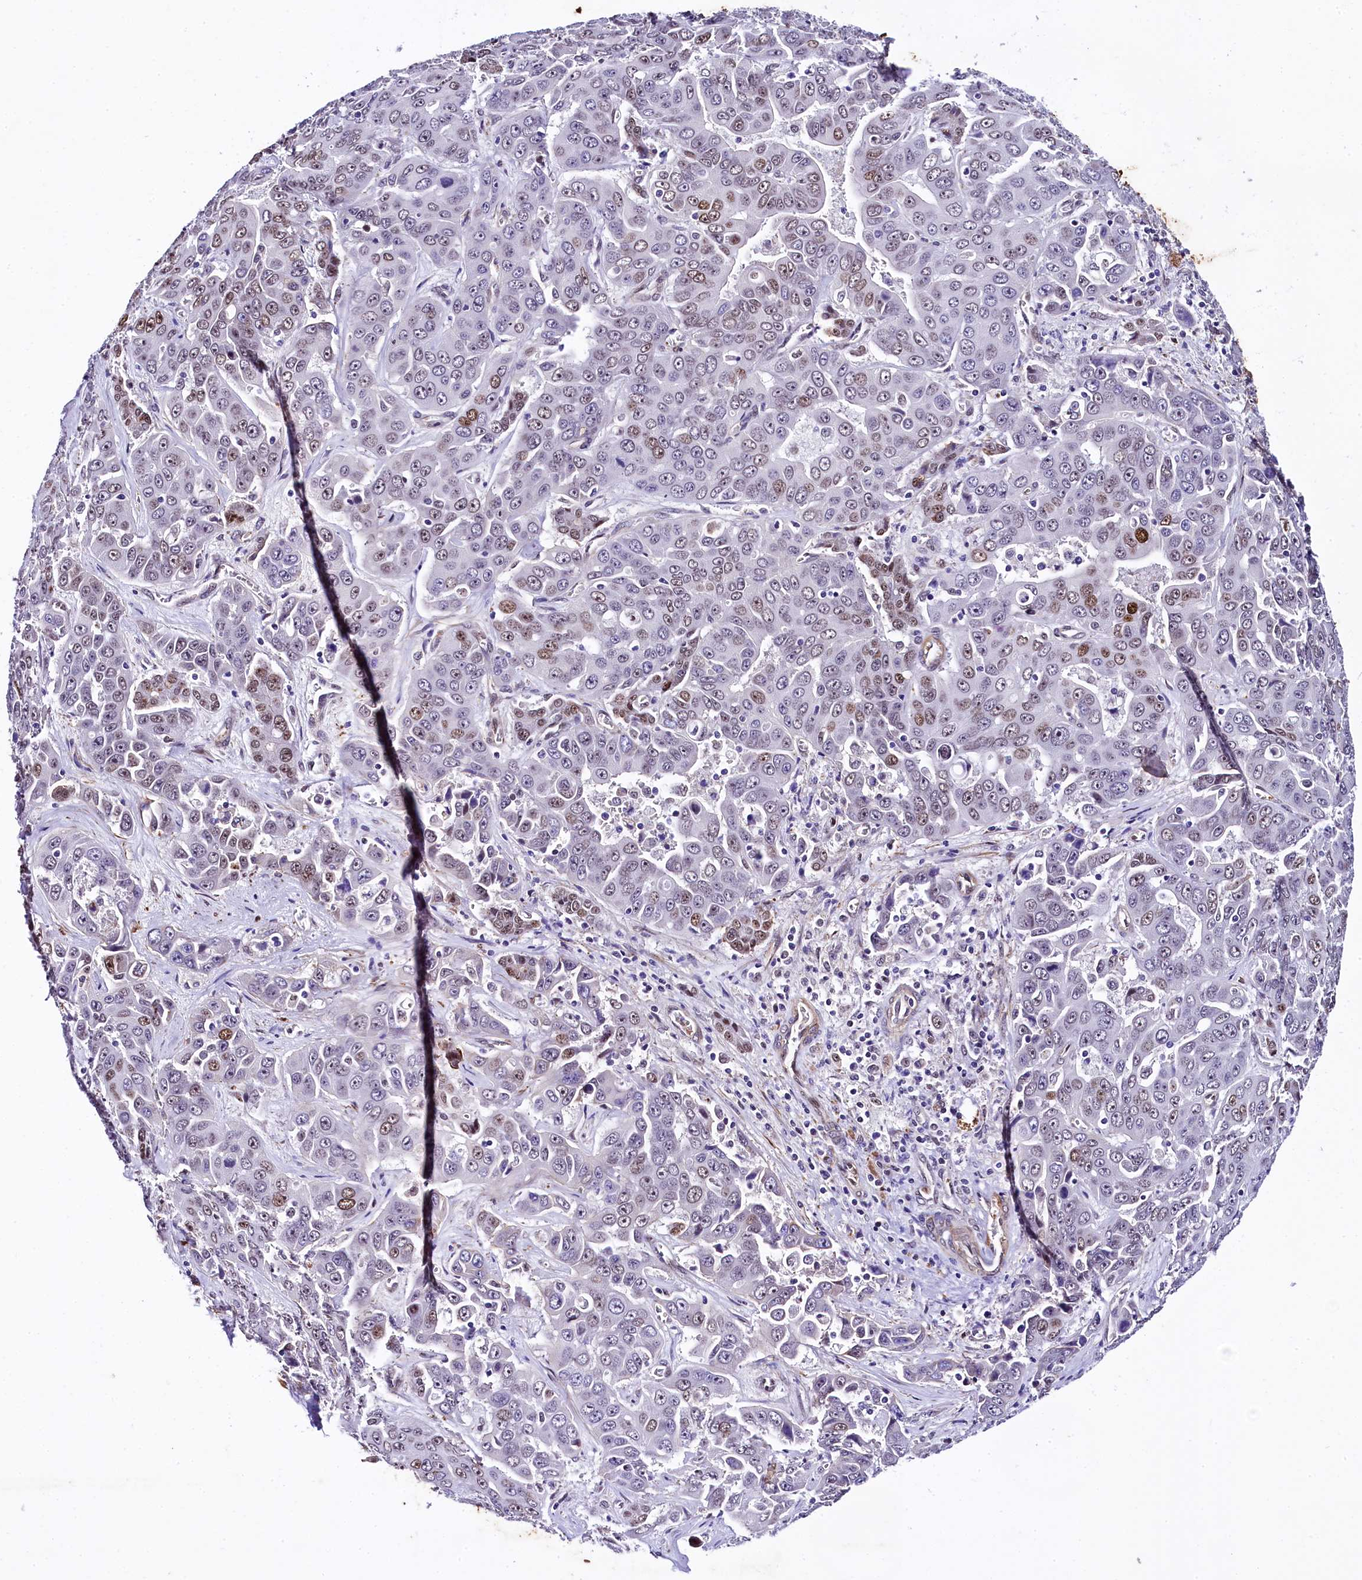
{"staining": {"intensity": "moderate", "quantity": "<25%", "location": "nuclear"}, "tissue": "liver cancer", "cell_type": "Tumor cells", "image_type": "cancer", "snomed": [{"axis": "morphology", "description": "Cholangiocarcinoma"}, {"axis": "topography", "description": "Liver"}], "caption": "Liver cholangiocarcinoma stained for a protein (brown) displays moderate nuclear positive positivity in about <25% of tumor cells.", "gene": "SAMD10", "patient": {"sex": "female", "age": 52}}